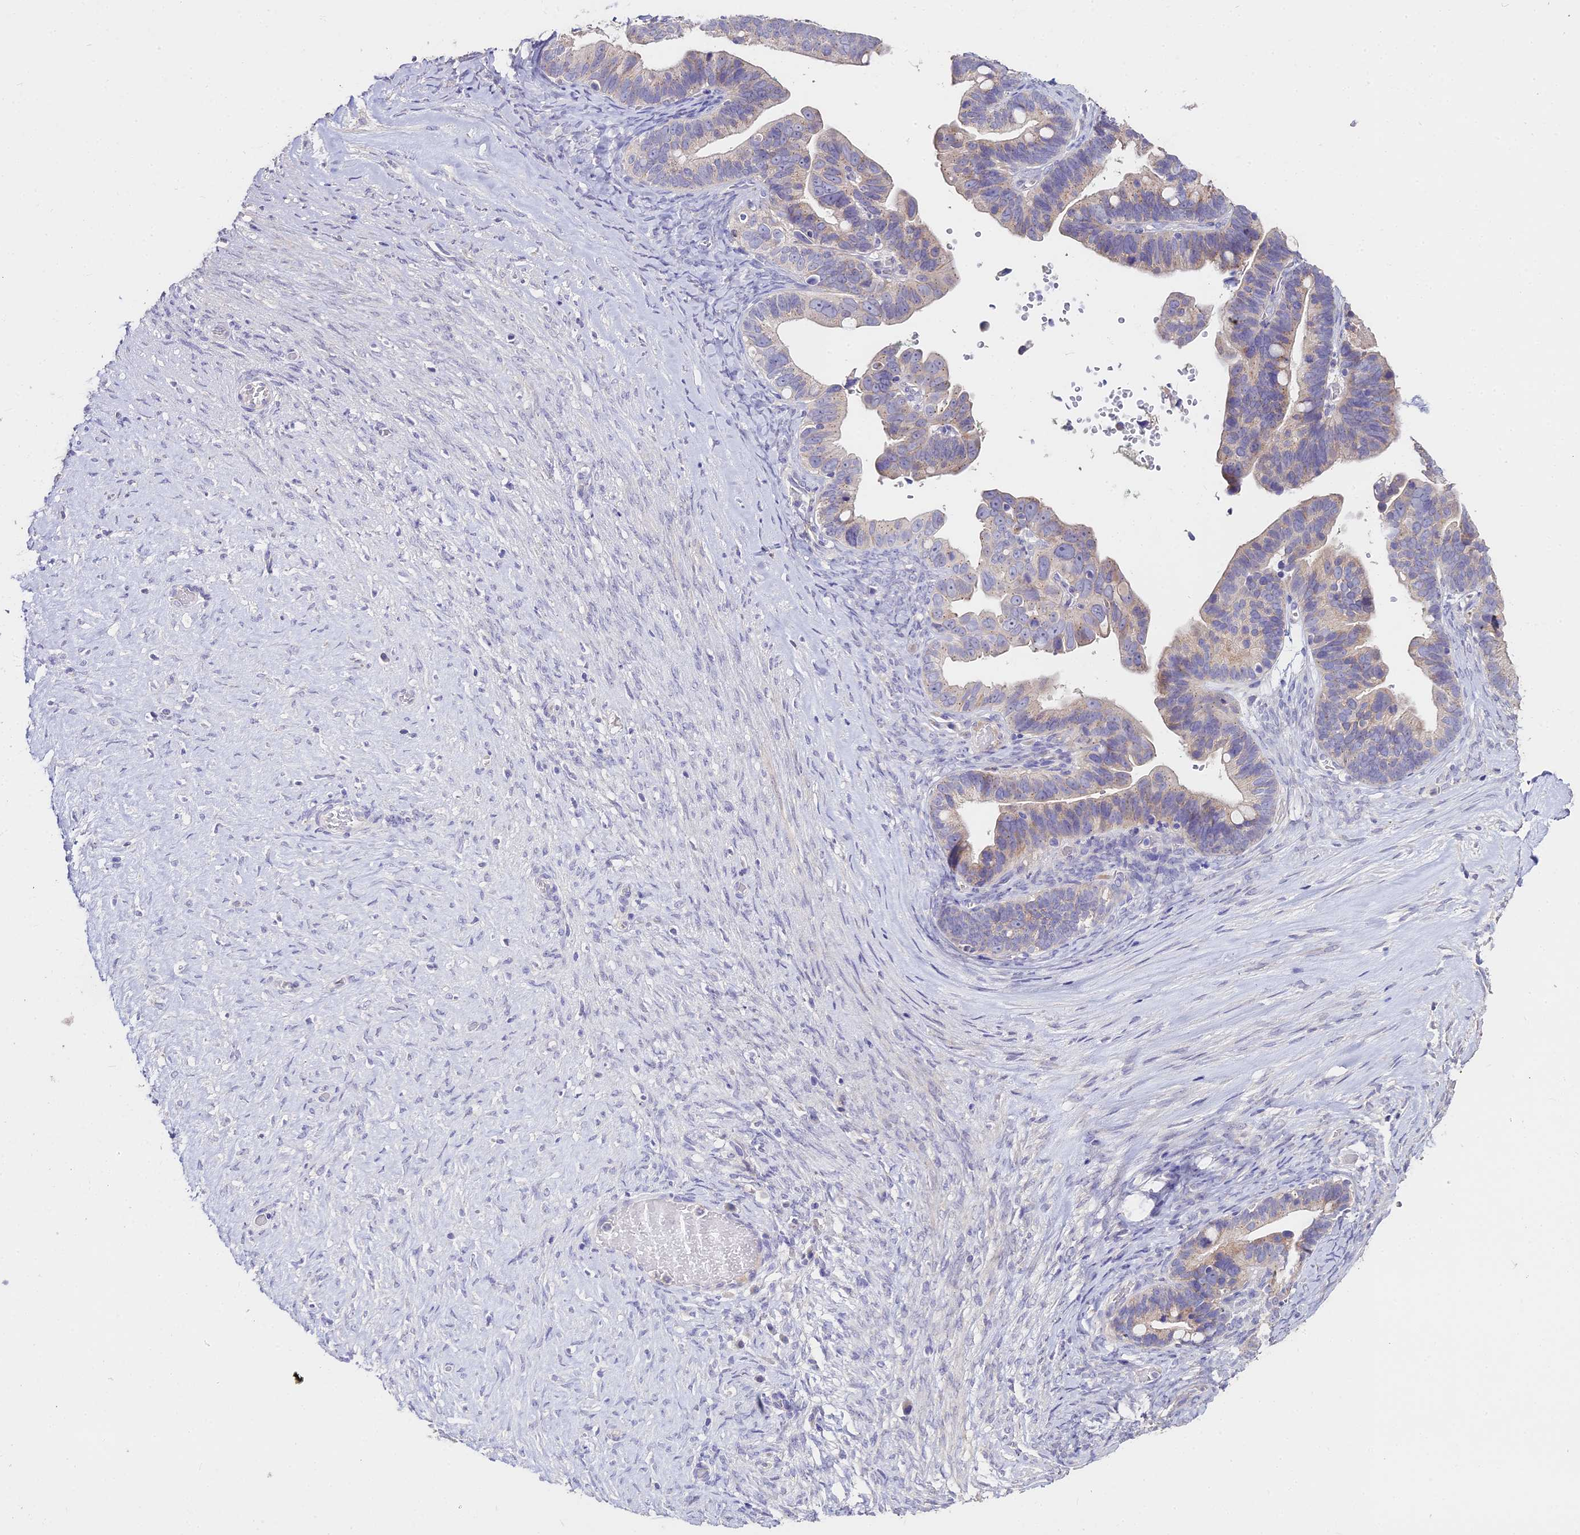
{"staining": {"intensity": "weak", "quantity": "25%-75%", "location": "cytoplasmic/membranous"}, "tissue": "ovarian cancer", "cell_type": "Tumor cells", "image_type": "cancer", "snomed": [{"axis": "morphology", "description": "Cystadenocarcinoma, serous, NOS"}, {"axis": "topography", "description": "Ovary"}], "caption": "A micrograph of serous cystadenocarcinoma (ovarian) stained for a protein exhibits weak cytoplasmic/membranous brown staining in tumor cells.", "gene": "GLYAT", "patient": {"sex": "female", "age": 56}}